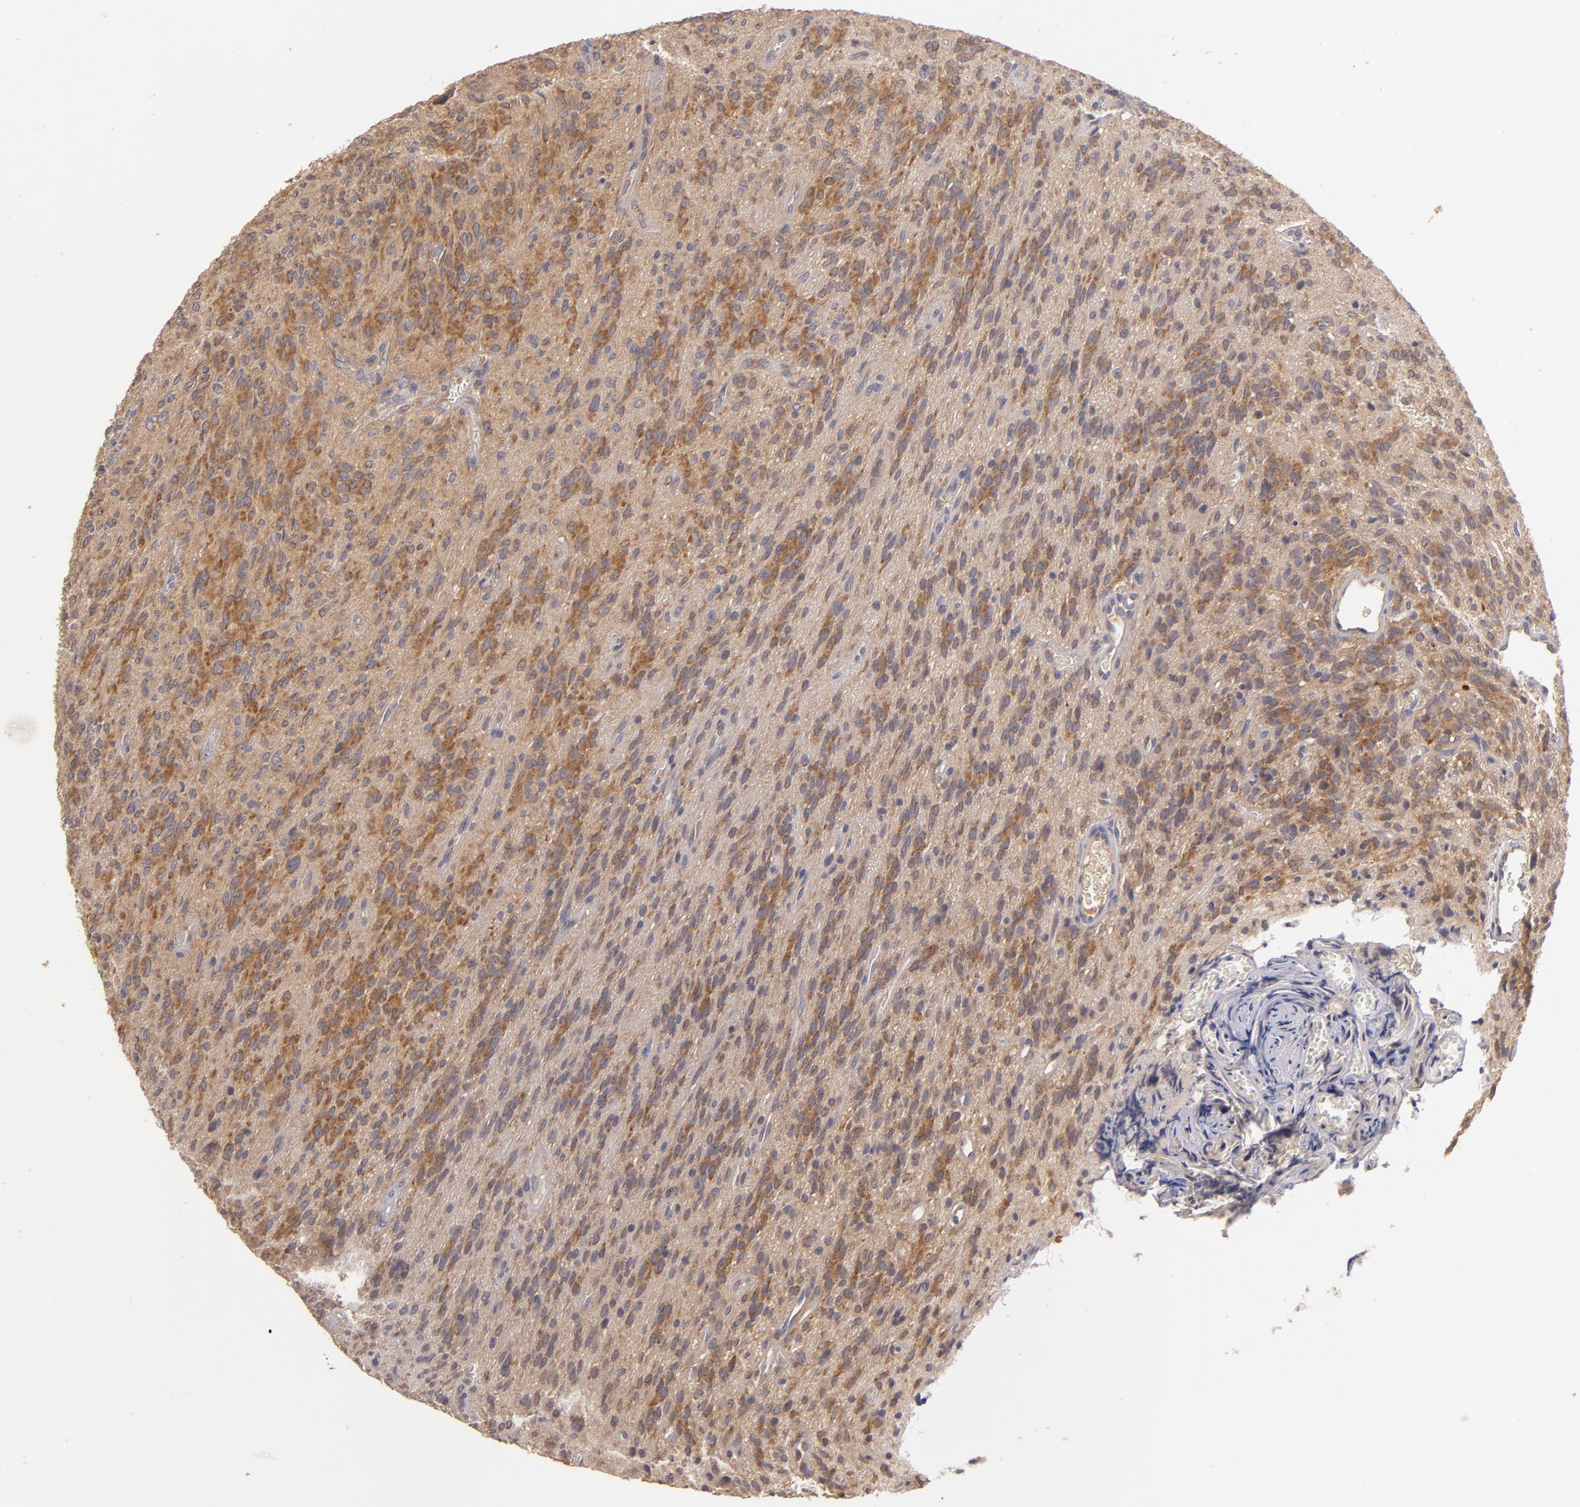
{"staining": {"intensity": "moderate", "quantity": "25%-75%", "location": "cytoplasmic/membranous"}, "tissue": "glioma", "cell_type": "Tumor cells", "image_type": "cancer", "snomed": [{"axis": "morphology", "description": "Glioma, malignant, Low grade"}, {"axis": "topography", "description": "Brain"}], "caption": "Immunohistochemical staining of human malignant low-grade glioma exhibits moderate cytoplasmic/membranous protein staining in about 25%-75% of tumor cells.", "gene": "UPF3B", "patient": {"sex": "female", "age": 15}}